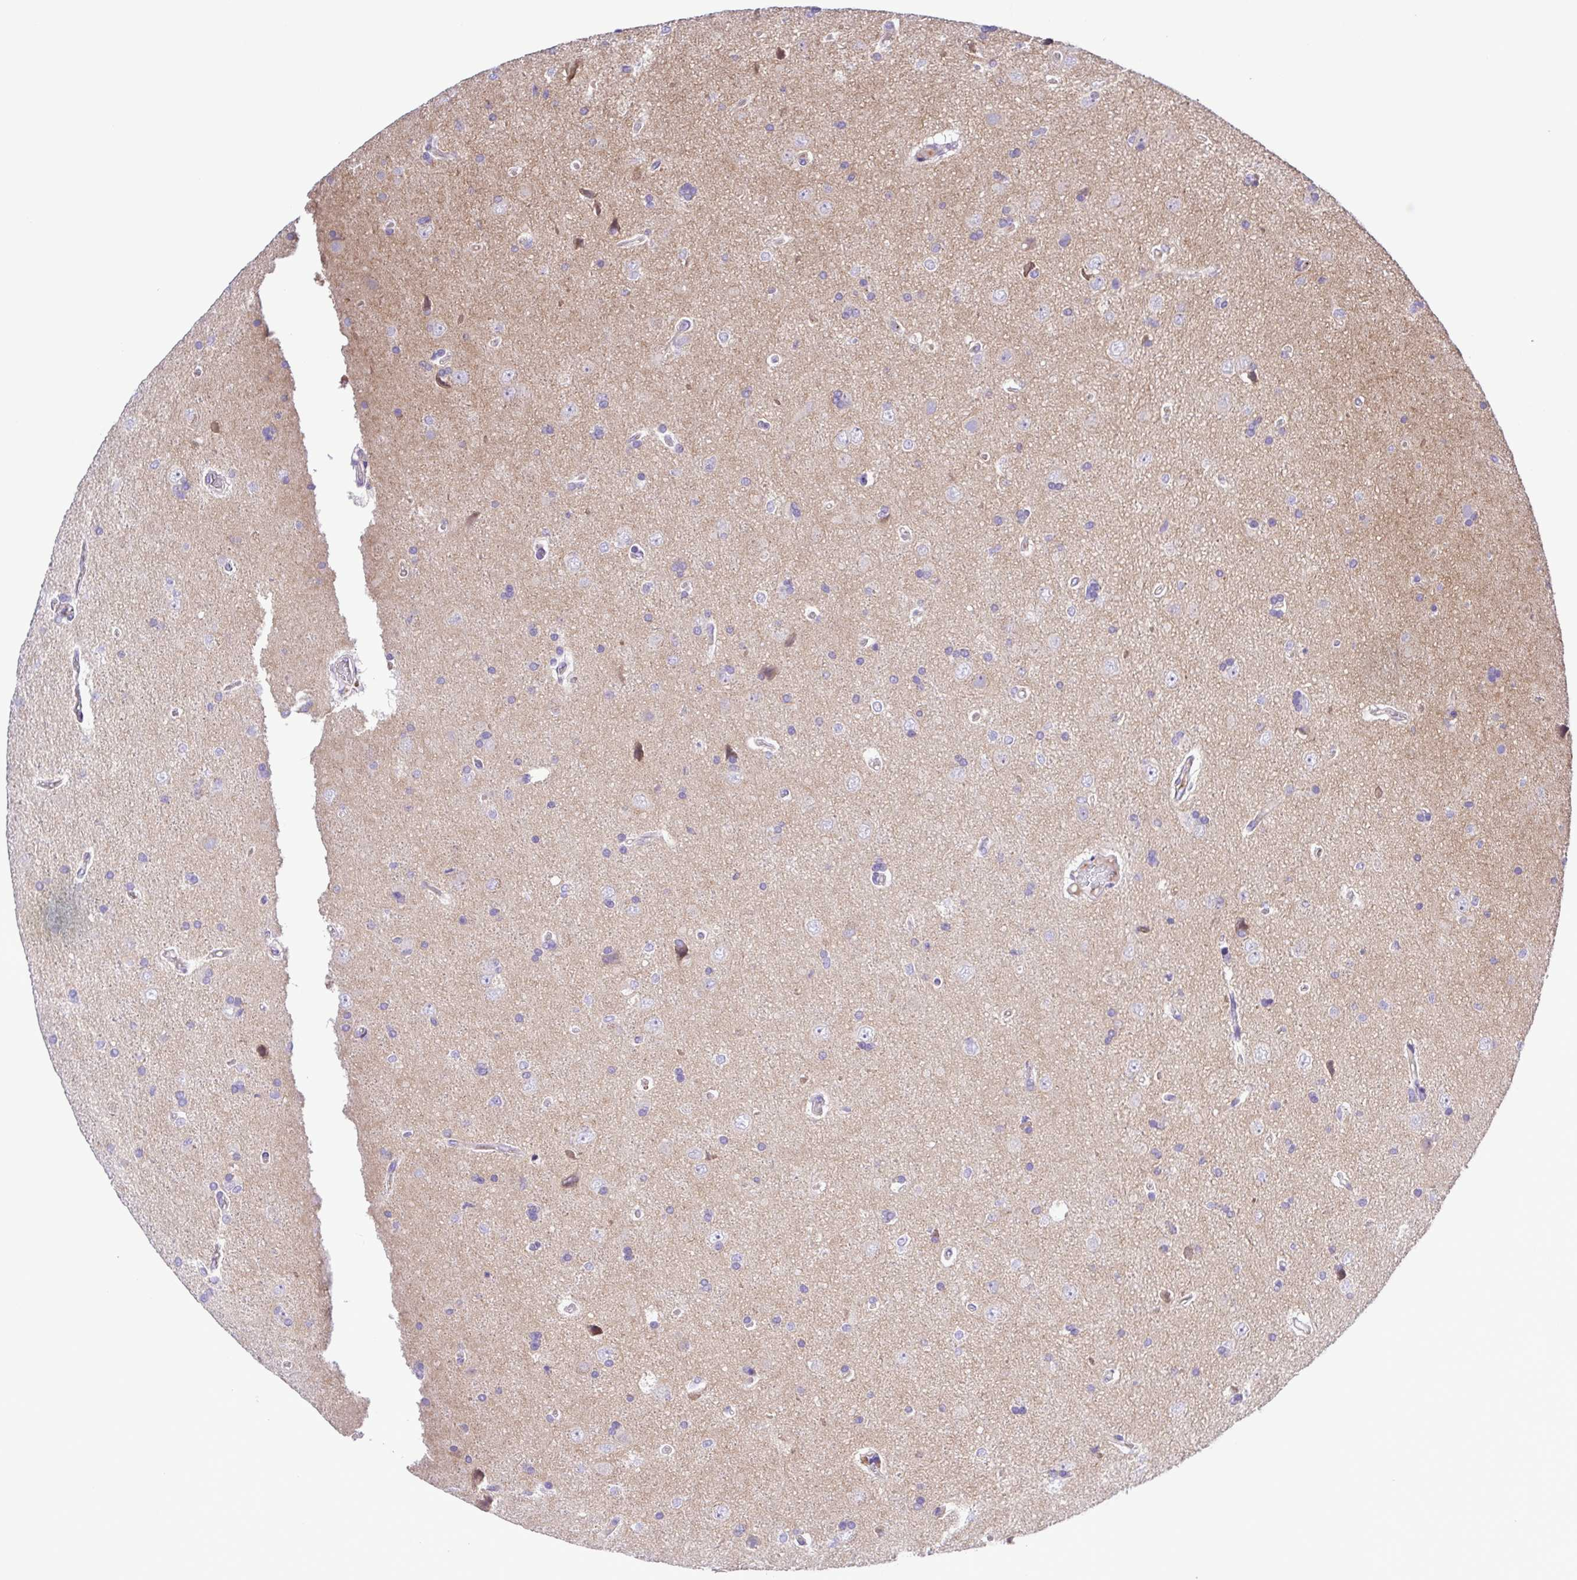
{"staining": {"intensity": "negative", "quantity": "none", "location": "none"}, "tissue": "glioma", "cell_type": "Tumor cells", "image_type": "cancer", "snomed": [{"axis": "morphology", "description": "Glioma, malignant, High grade"}, {"axis": "topography", "description": "Cerebral cortex"}], "caption": "Immunohistochemical staining of human glioma reveals no significant expression in tumor cells.", "gene": "GABBR2", "patient": {"sex": "male", "age": 70}}